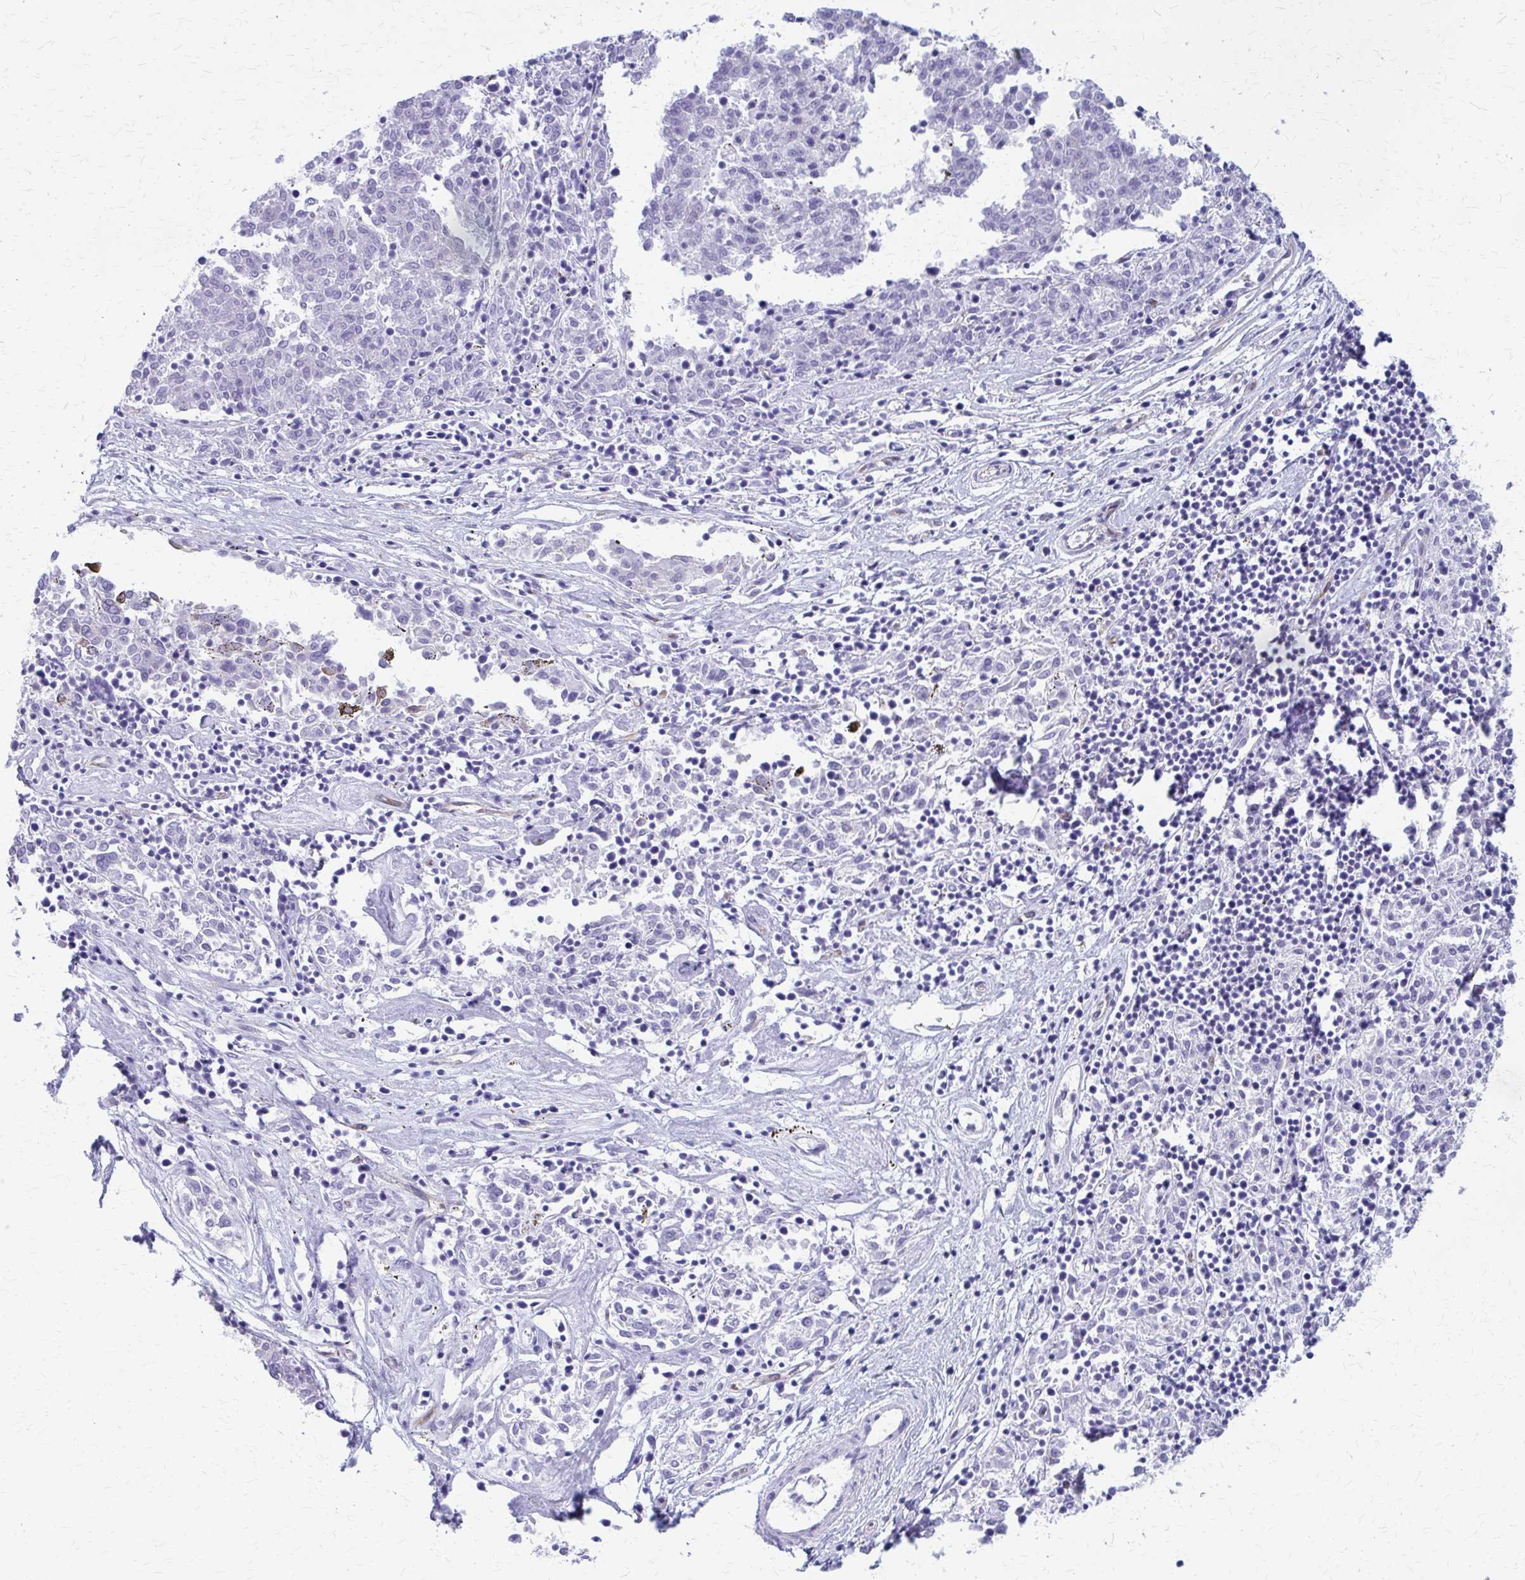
{"staining": {"intensity": "negative", "quantity": "none", "location": "none"}, "tissue": "melanoma", "cell_type": "Tumor cells", "image_type": "cancer", "snomed": [{"axis": "morphology", "description": "Malignant melanoma, NOS"}, {"axis": "topography", "description": "Skin"}], "caption": "A high-resolution histopathology image shows immunohistochemistry (IHC) staining of melanoma, which exhibits no significant expression in tumor cells.", "gene": "CLIC2", "patient": {"sex": "female", "age": 72}}